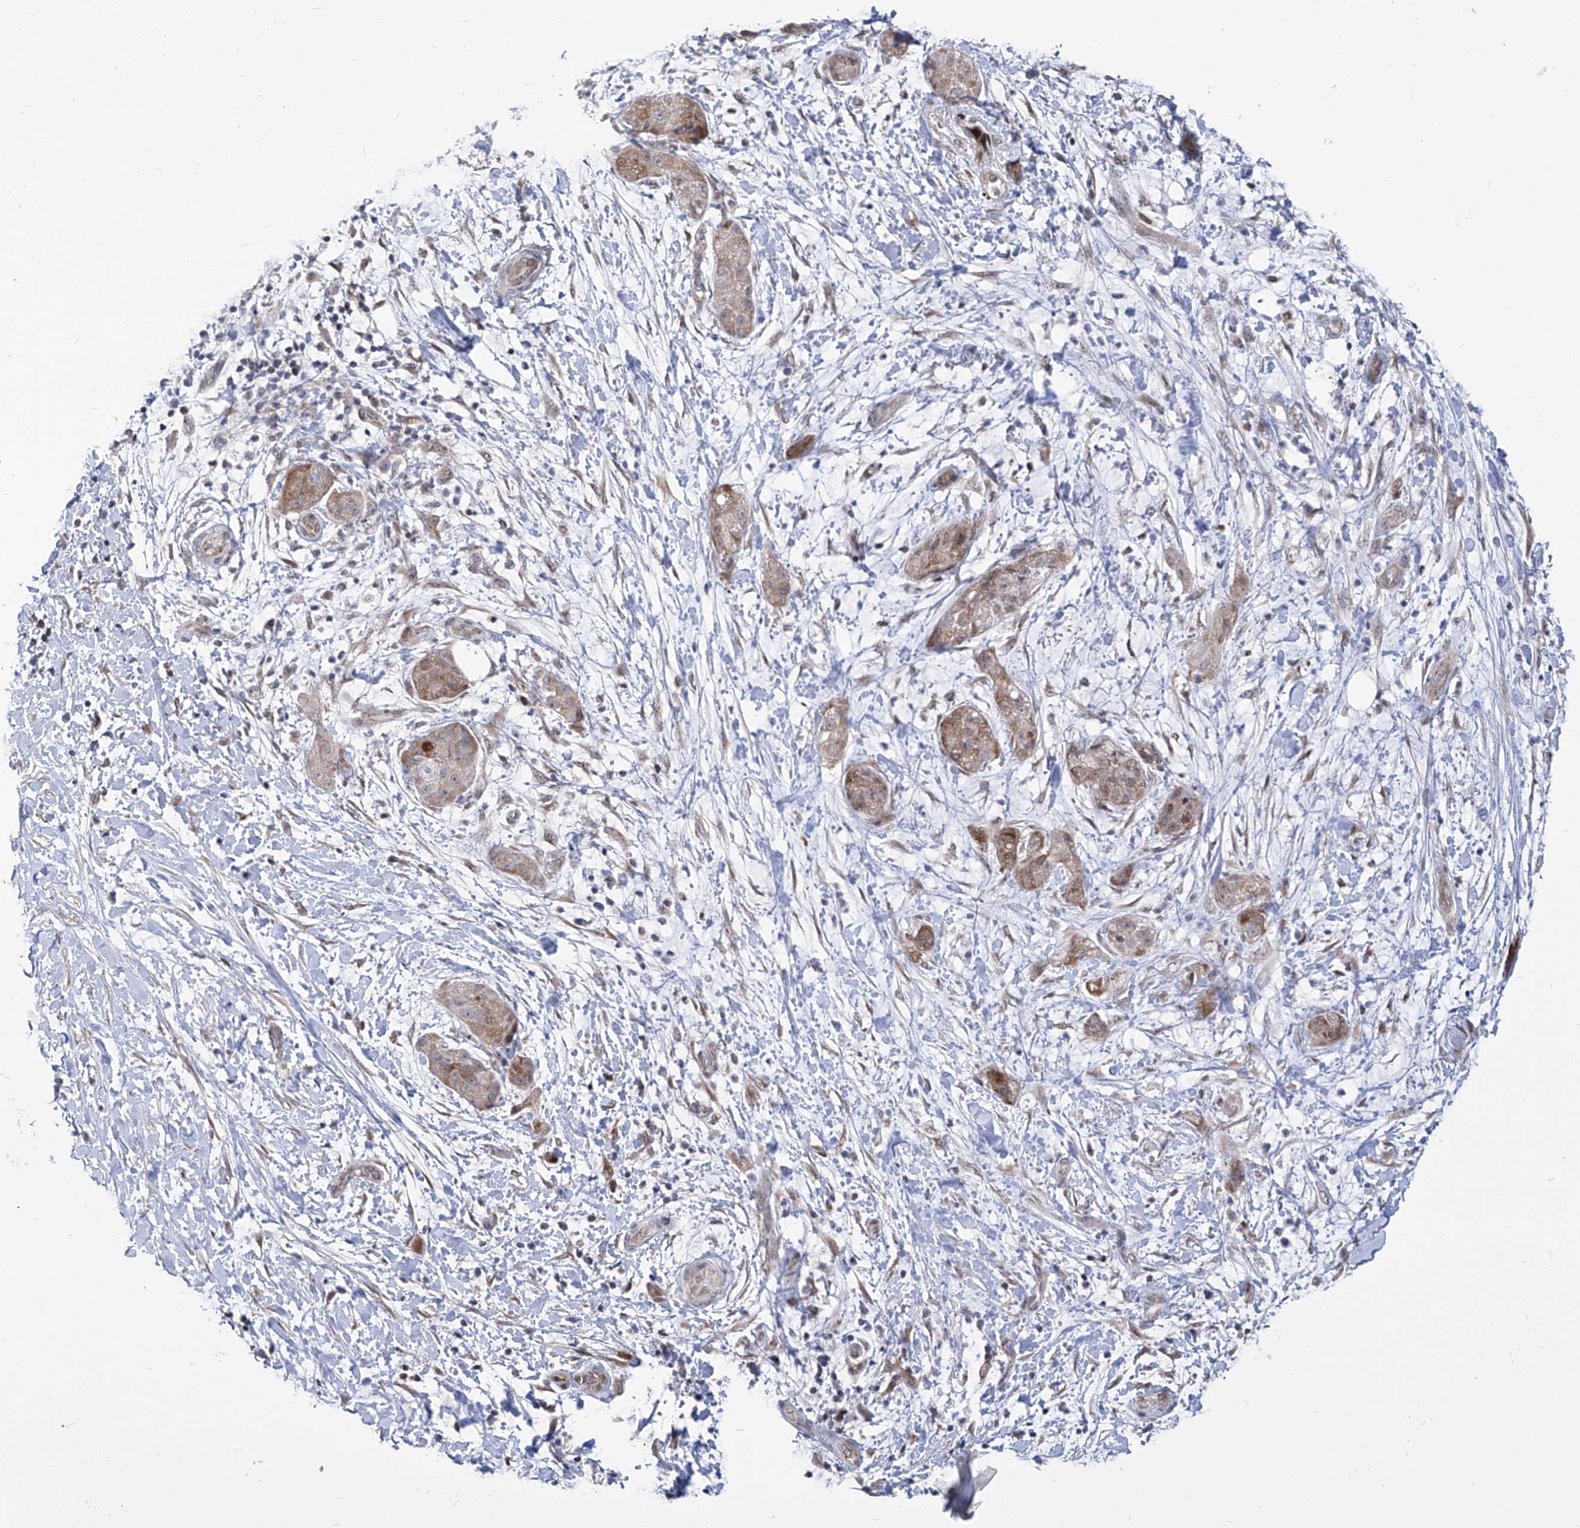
{"staining": {"intensity": "moderate", "quantity": "<25%", "location": "cytoplasmic/membranous"}, "tissue": "pancreatic cancer", "cell_type": "Tumor cells", "image_type": "cancer", "snomed": [{"axis": "morphology", "description": "Adenocarcinoma, NOS"}, {"axis": "topography", "description": "Pancreas"}], "caption": "Human pancreatic cancer (adenocarcinoma) stained with a protein marker reveals moderate staining in tumor cells.", "gene": "CEP290", "patient": {"sex": "female", "age": 78}}